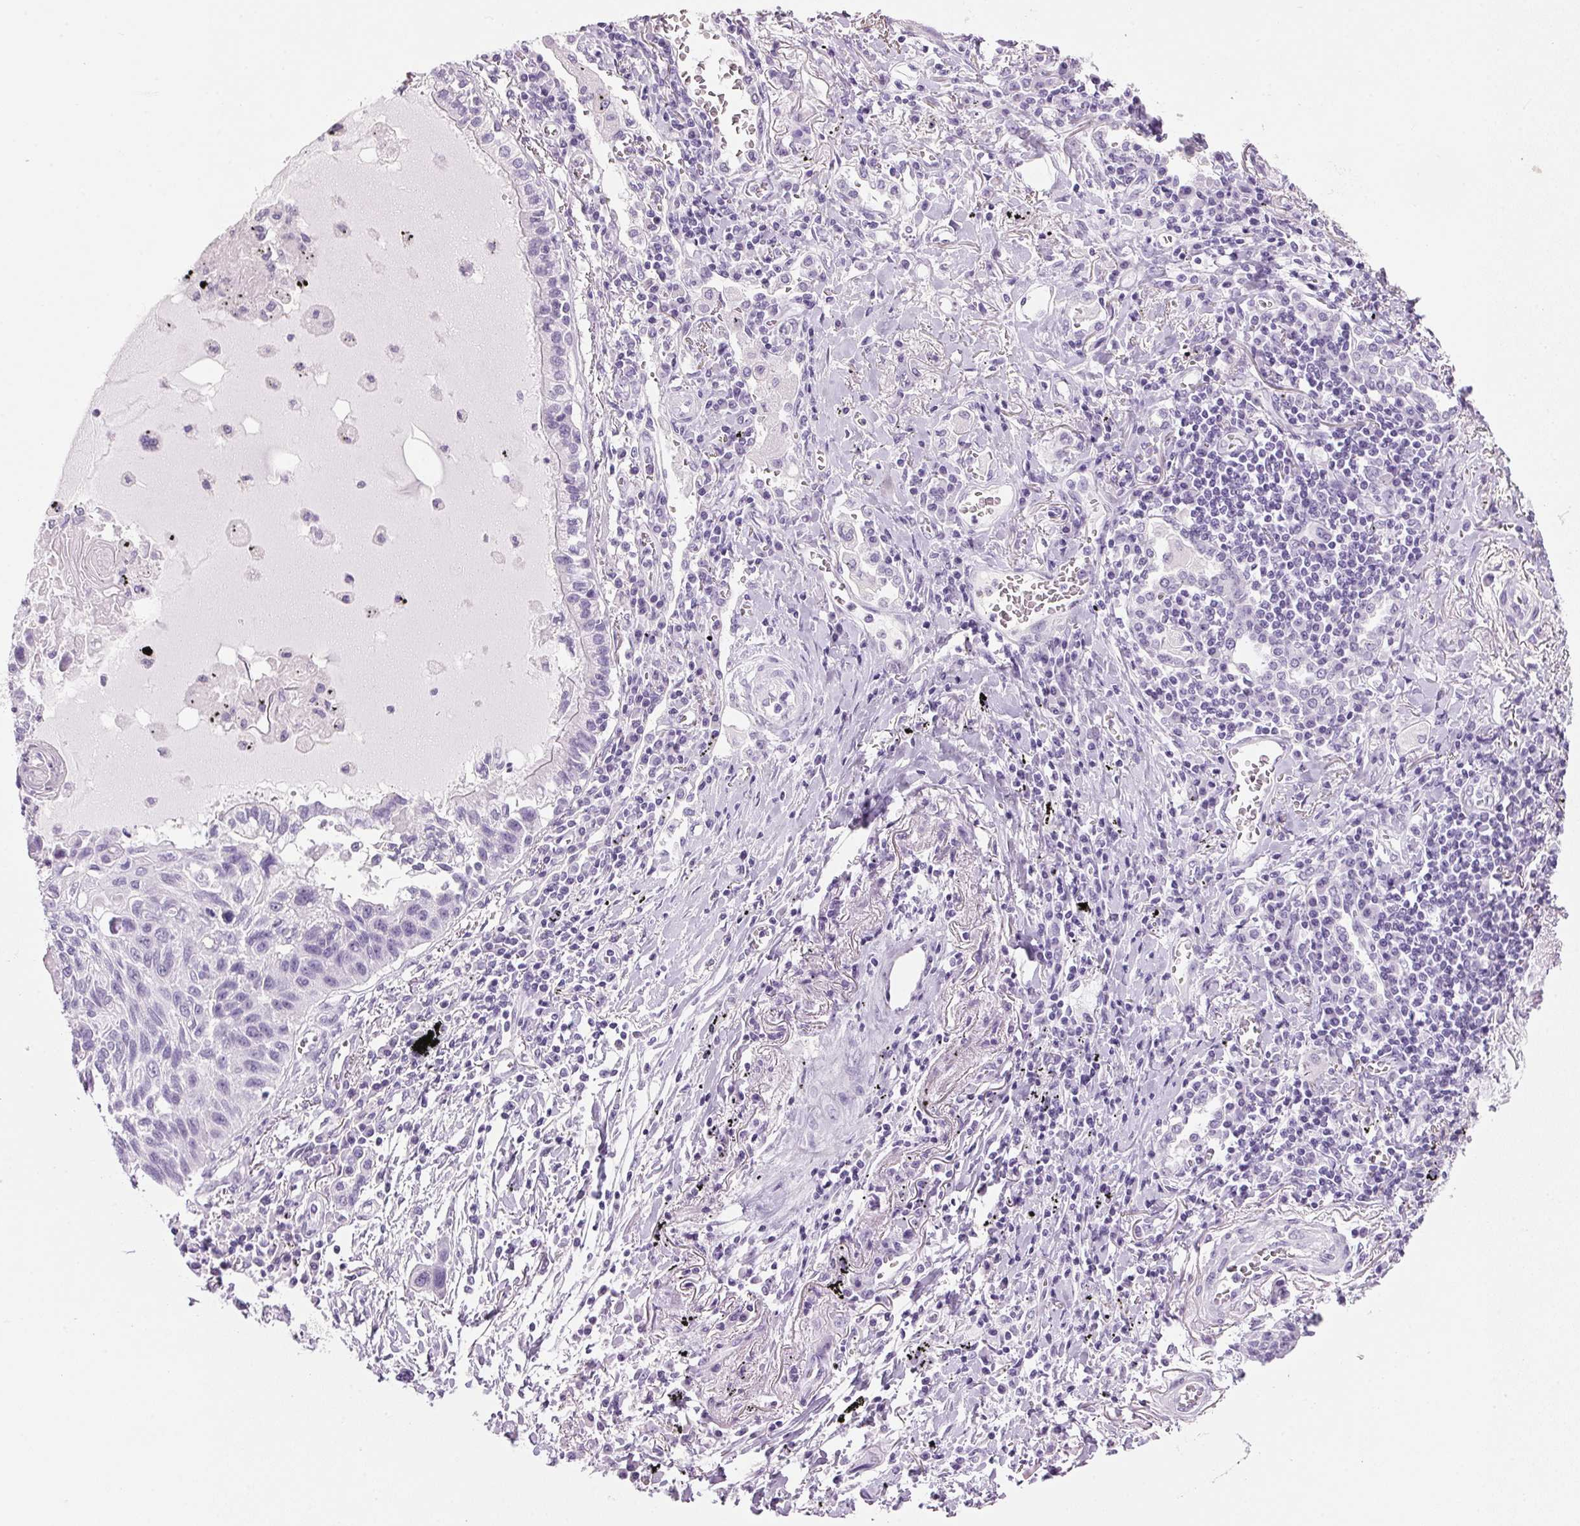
{"staining": {"intensity": "negative", "quantity": "none", "location": "none"}, "tissue": "lung cancer", "cell_type": "Tumor cells", "image_type": "cancer", "snomed": [{"axis": "morphology", "description": "Squamous cell carcinoma, NOS"}, {"axis": "topography", "description": "Lung"}], "caption": "This is a histopathology image of immunohistochemistry (IHC) staining of lung squamous cell carcinoma, which shows no expression in tumor cells.", "gene": "PPP1R1A", "patient": {"sex": "male", "age": 78}}